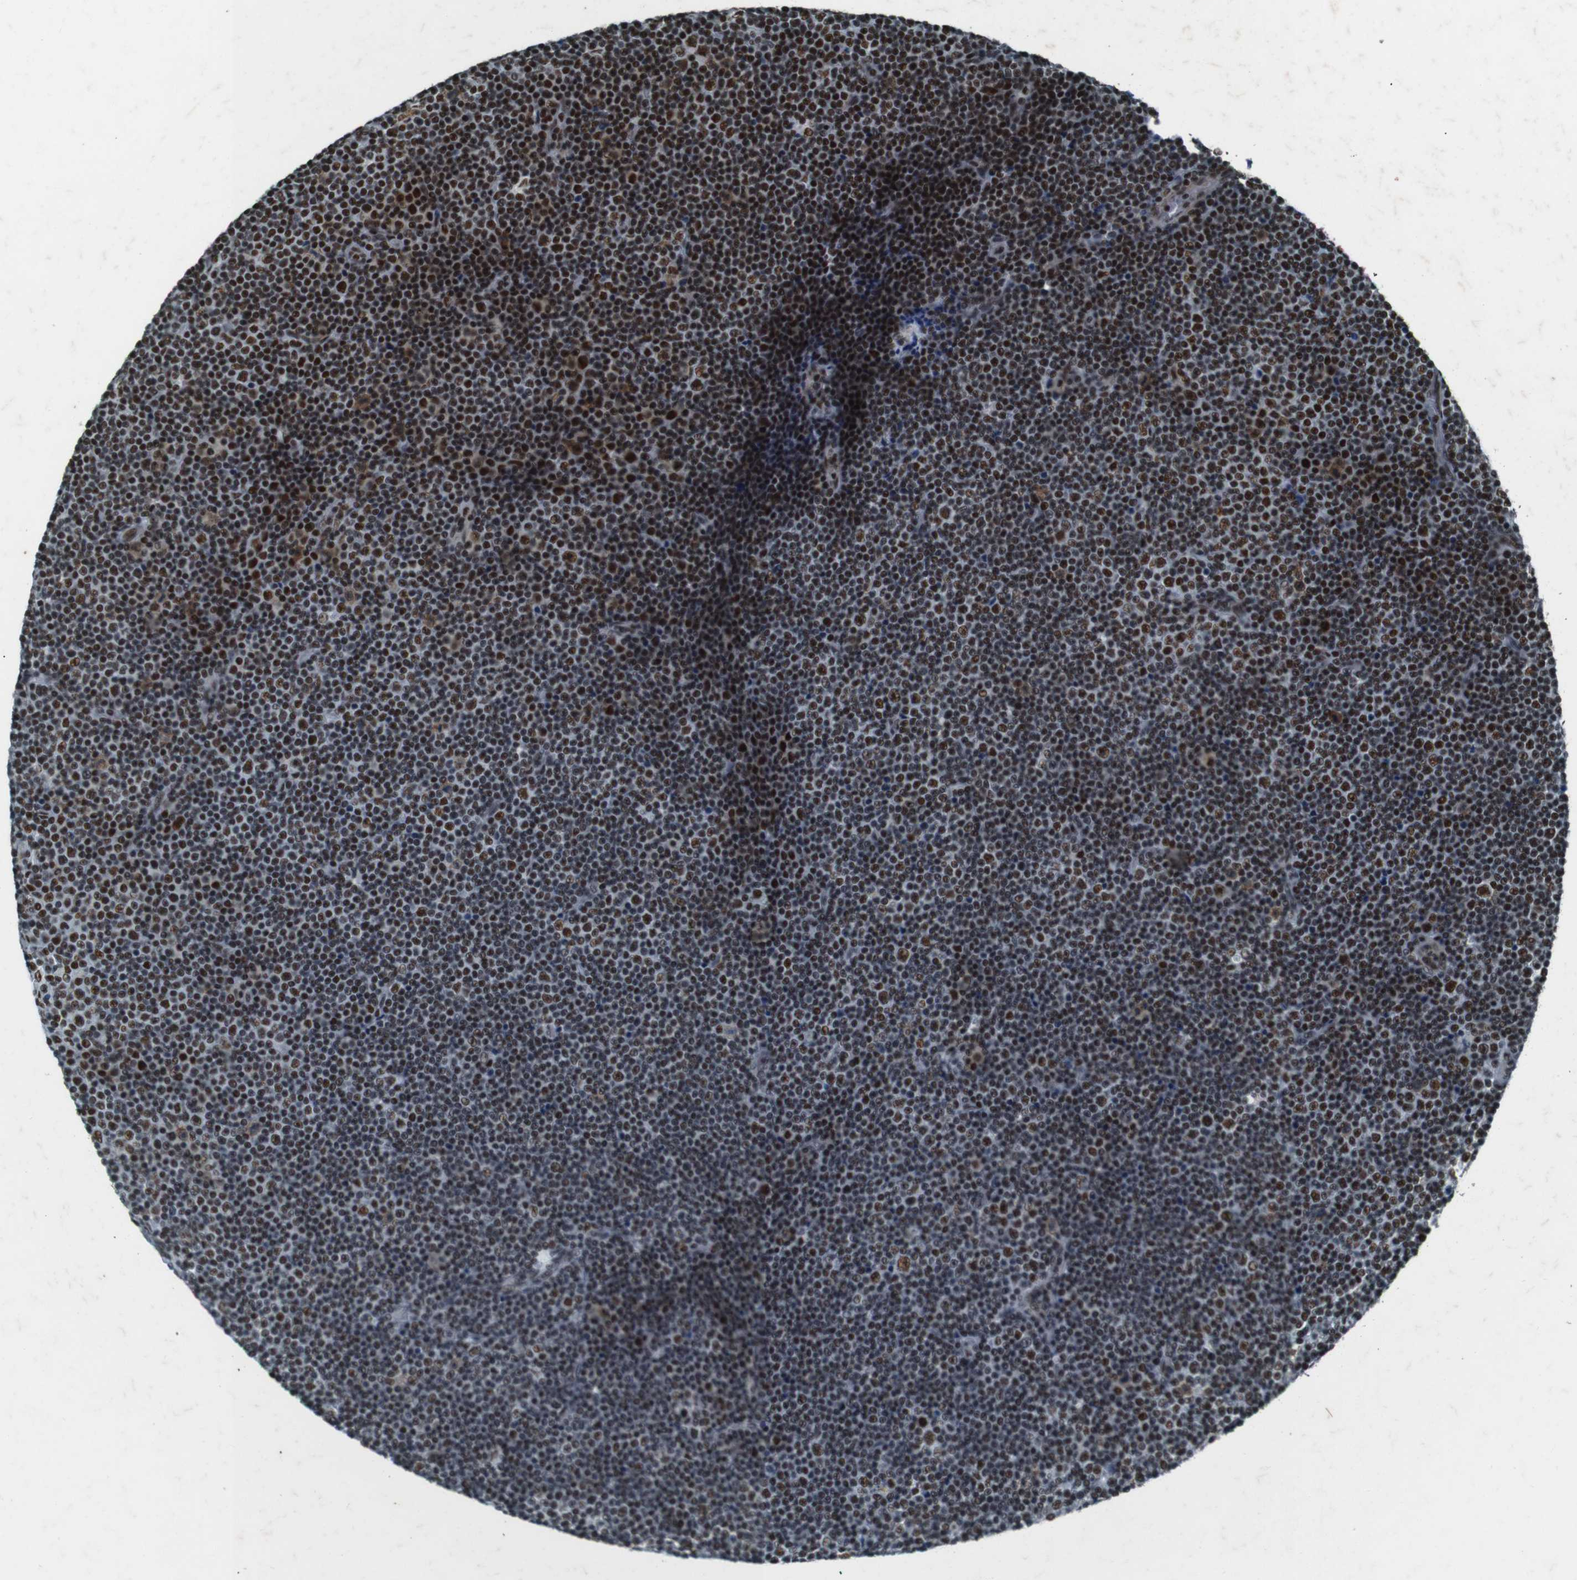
{"staining": {"intensity": "strong", "quantity": ">75%", "location": "nuclear"}, "tissue": "lymphoma", "cell_type": "Tumor cells", "image_type": "cancer", "snomed": [{"axis": "morphology", "description": "Malignant lymphoma, non-Hodgkin's type, Low grade"}, {"axis": "topography", "description": "Lymph node"}], "caption": "Immunohistochemistry histopathology image of lymphoma stained for a protein (brown), which reveals high levels of strong nuclear positivity in approximately >75% of tumor cells.", "gene": "HEXIM1", "patient": {"sex": "female", "age": 67}}